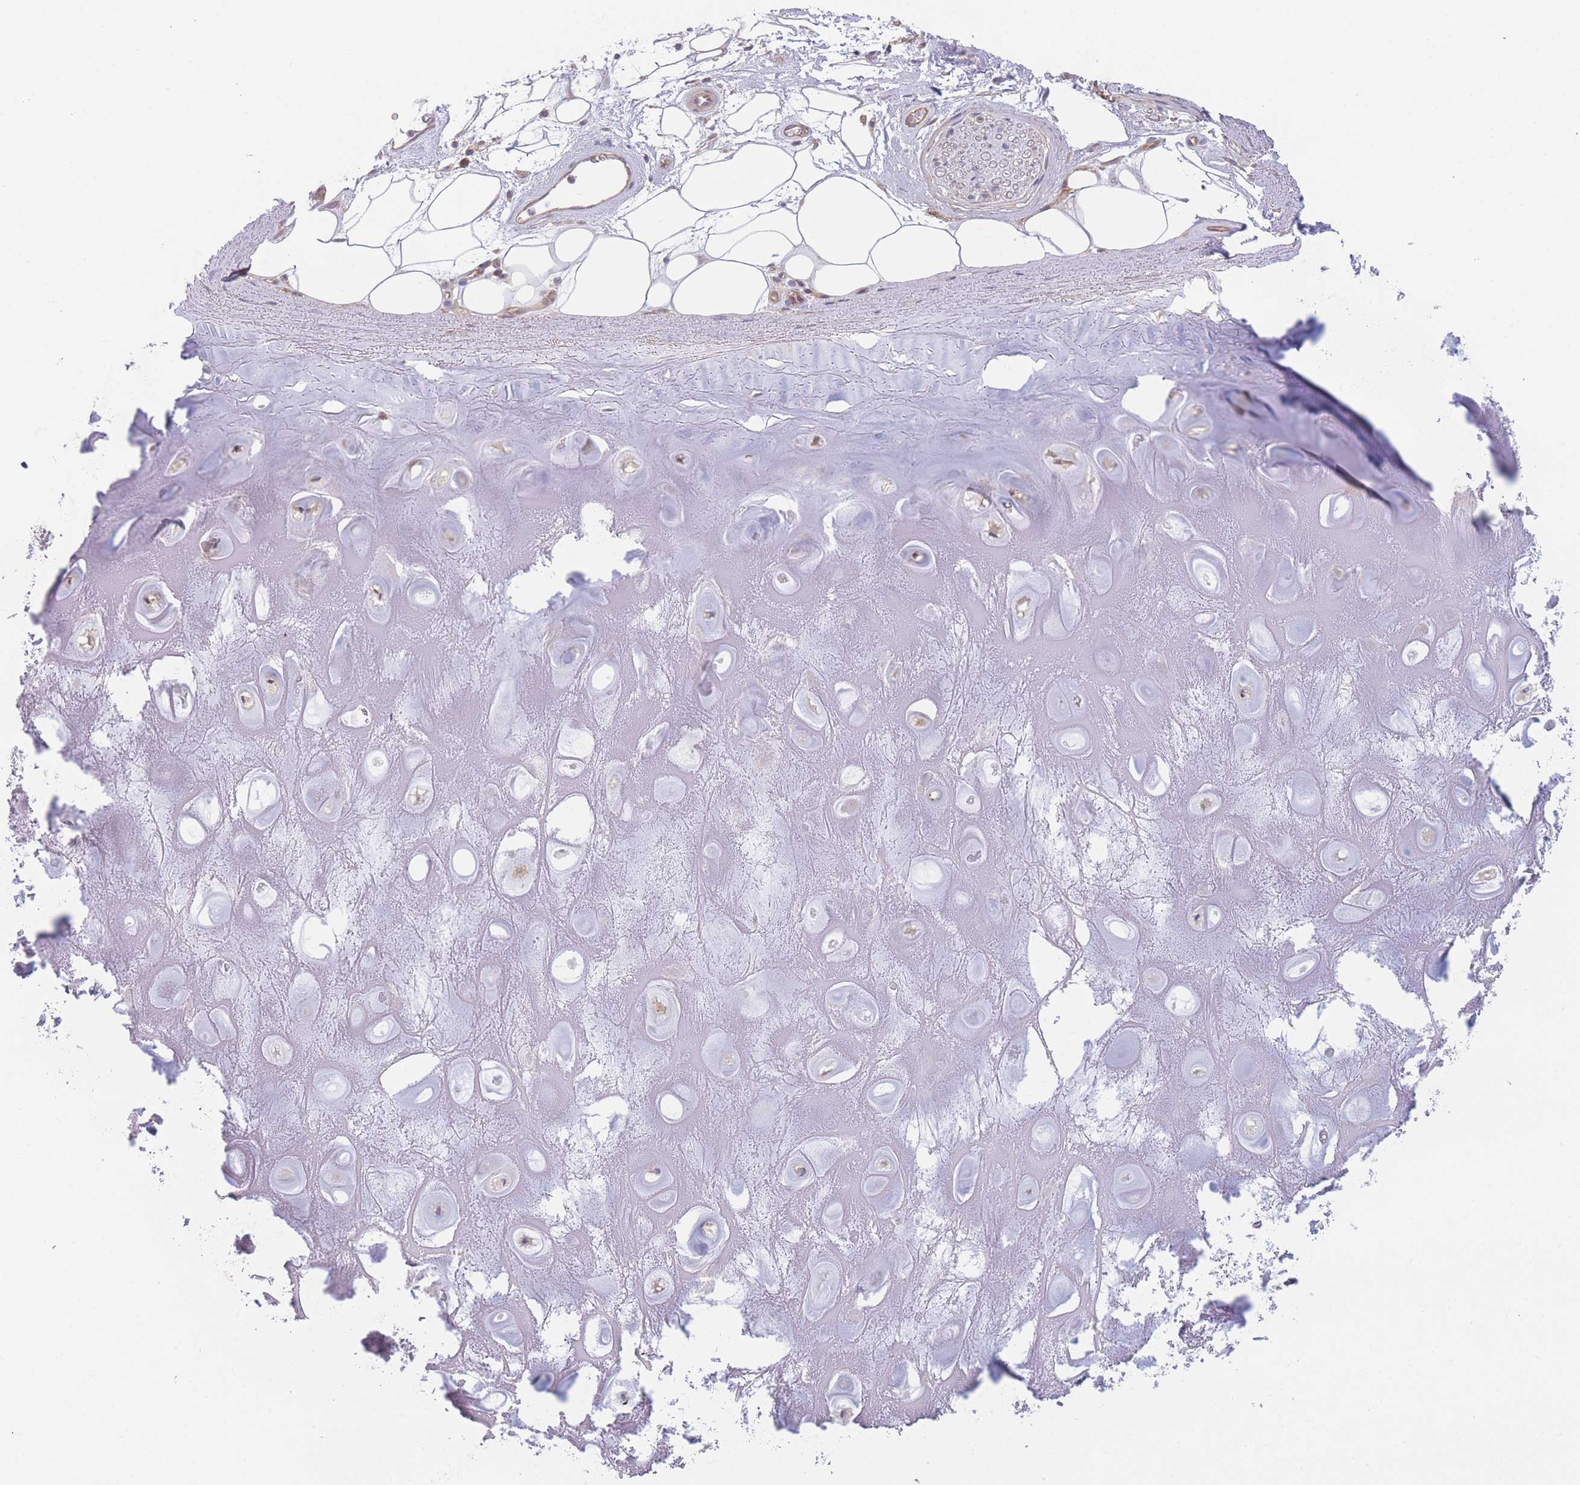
{"staining": {"intensity": "negative", "quantity": "none", "location": "none"}, "tissue": "adipose tissue", "cell_type": "Adipocytes", "image_type": "normal", "snomed": [{"axis": "morphology", "description": "Normal tissue, NOS"}, {"axis": "topography", "description": "Cartilage tissue"}], "caption": "DAB (3,3'-diaminobenzidine) immunohistochemical staining of benign adipose tissue shows no significant expression in adipocytes. (DAB (3,3'-diaminobenzidine) immunohistochemistry (IHC) with hematoxylin counter stain).", "gene": "WDR93", "patient": {"sex": "male", "age": 81}}